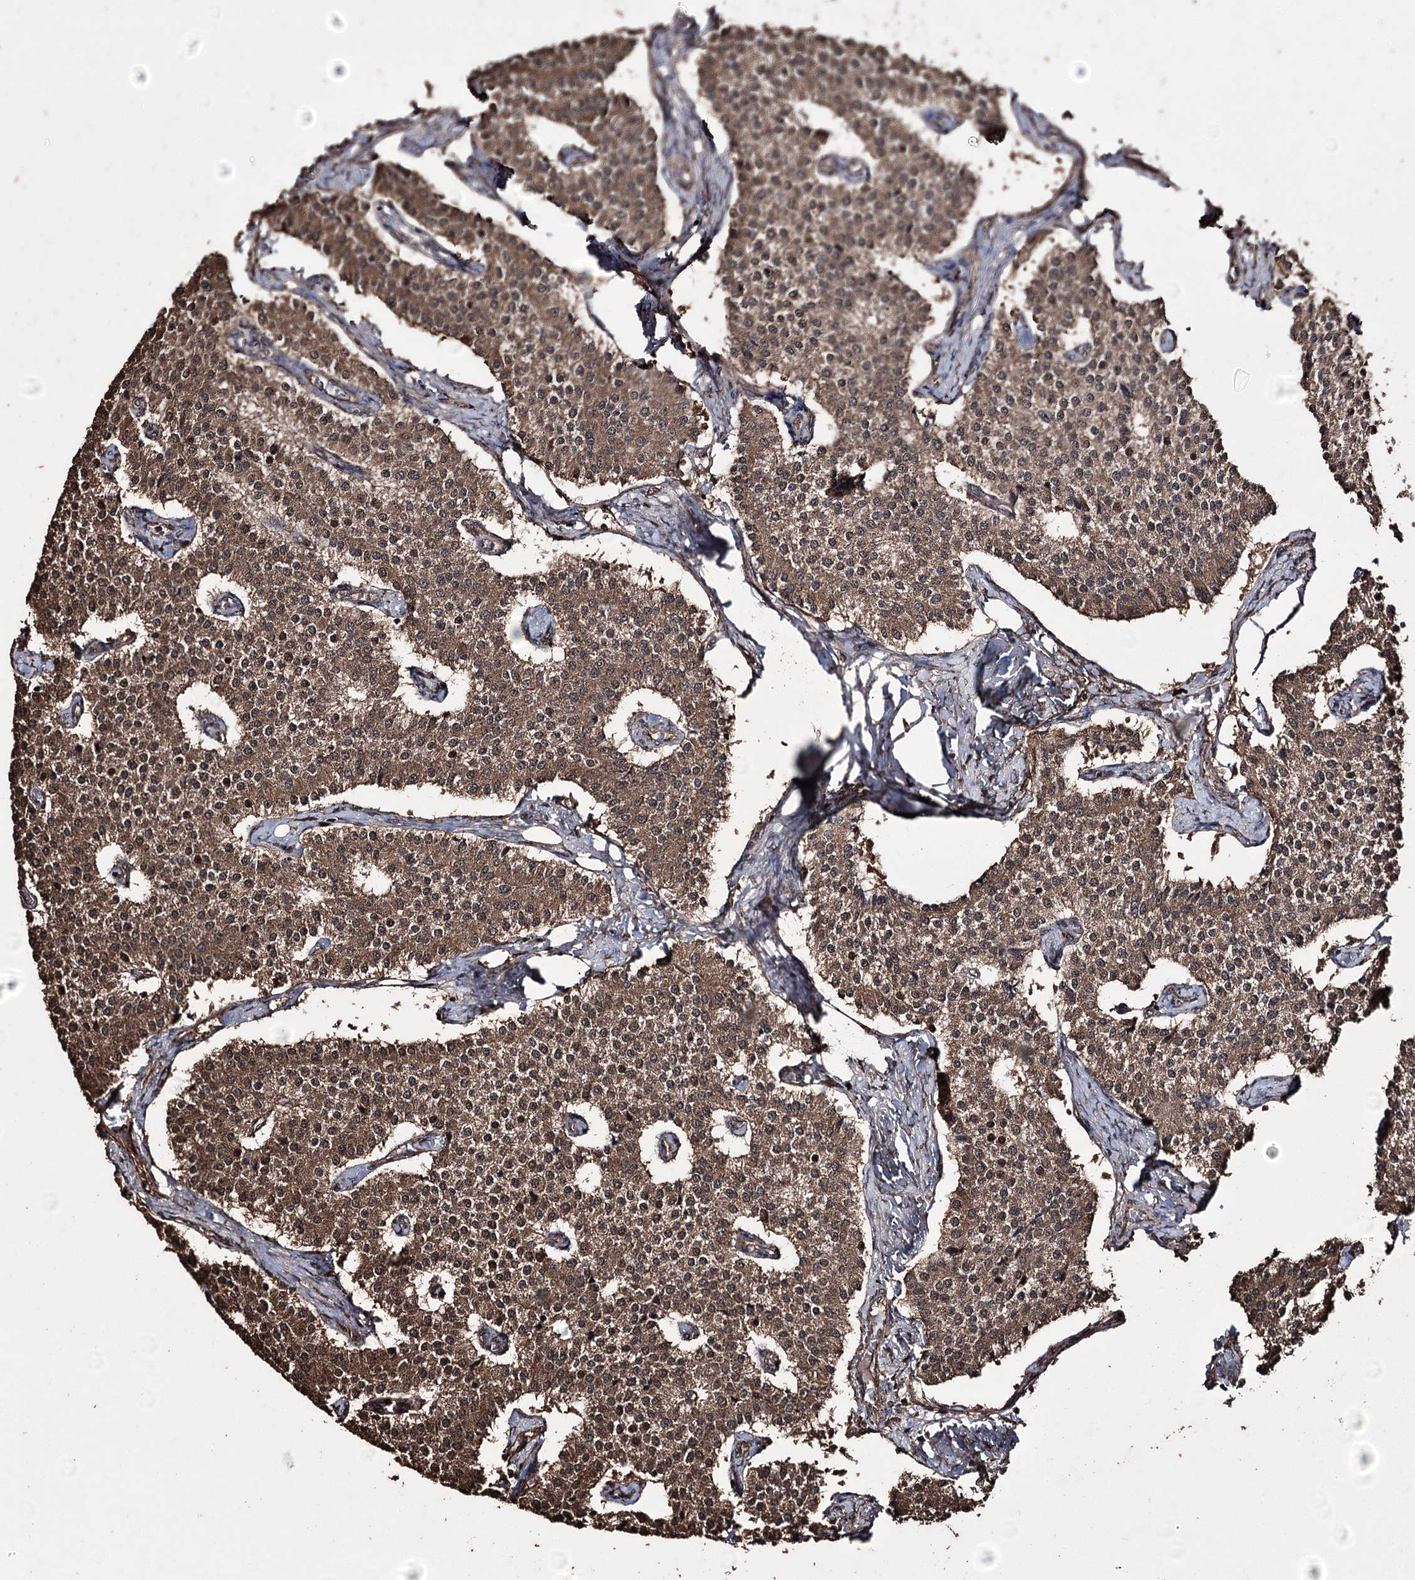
{"staining": {"intensity": "moderate", "quantity": ">75%", "location": "cytoplasmic/membranous"}, "tissue": "carcinoid", "cell_type": "Tumor cells", "image_type": "cancer", "snomed": [{"axis": "morphology", "description": "Carcinoid, malignant, NOS"}, {"axis": "topography", "description": "Colon"}], "caption": "A brown stain labels moderate cytoplasmic/membranous expression of a protein in human carcinoid tumor cells. Nuclei are stained in blue.", "gene": "ZNF662", "patient": {"sex": "female", "age": 52}}